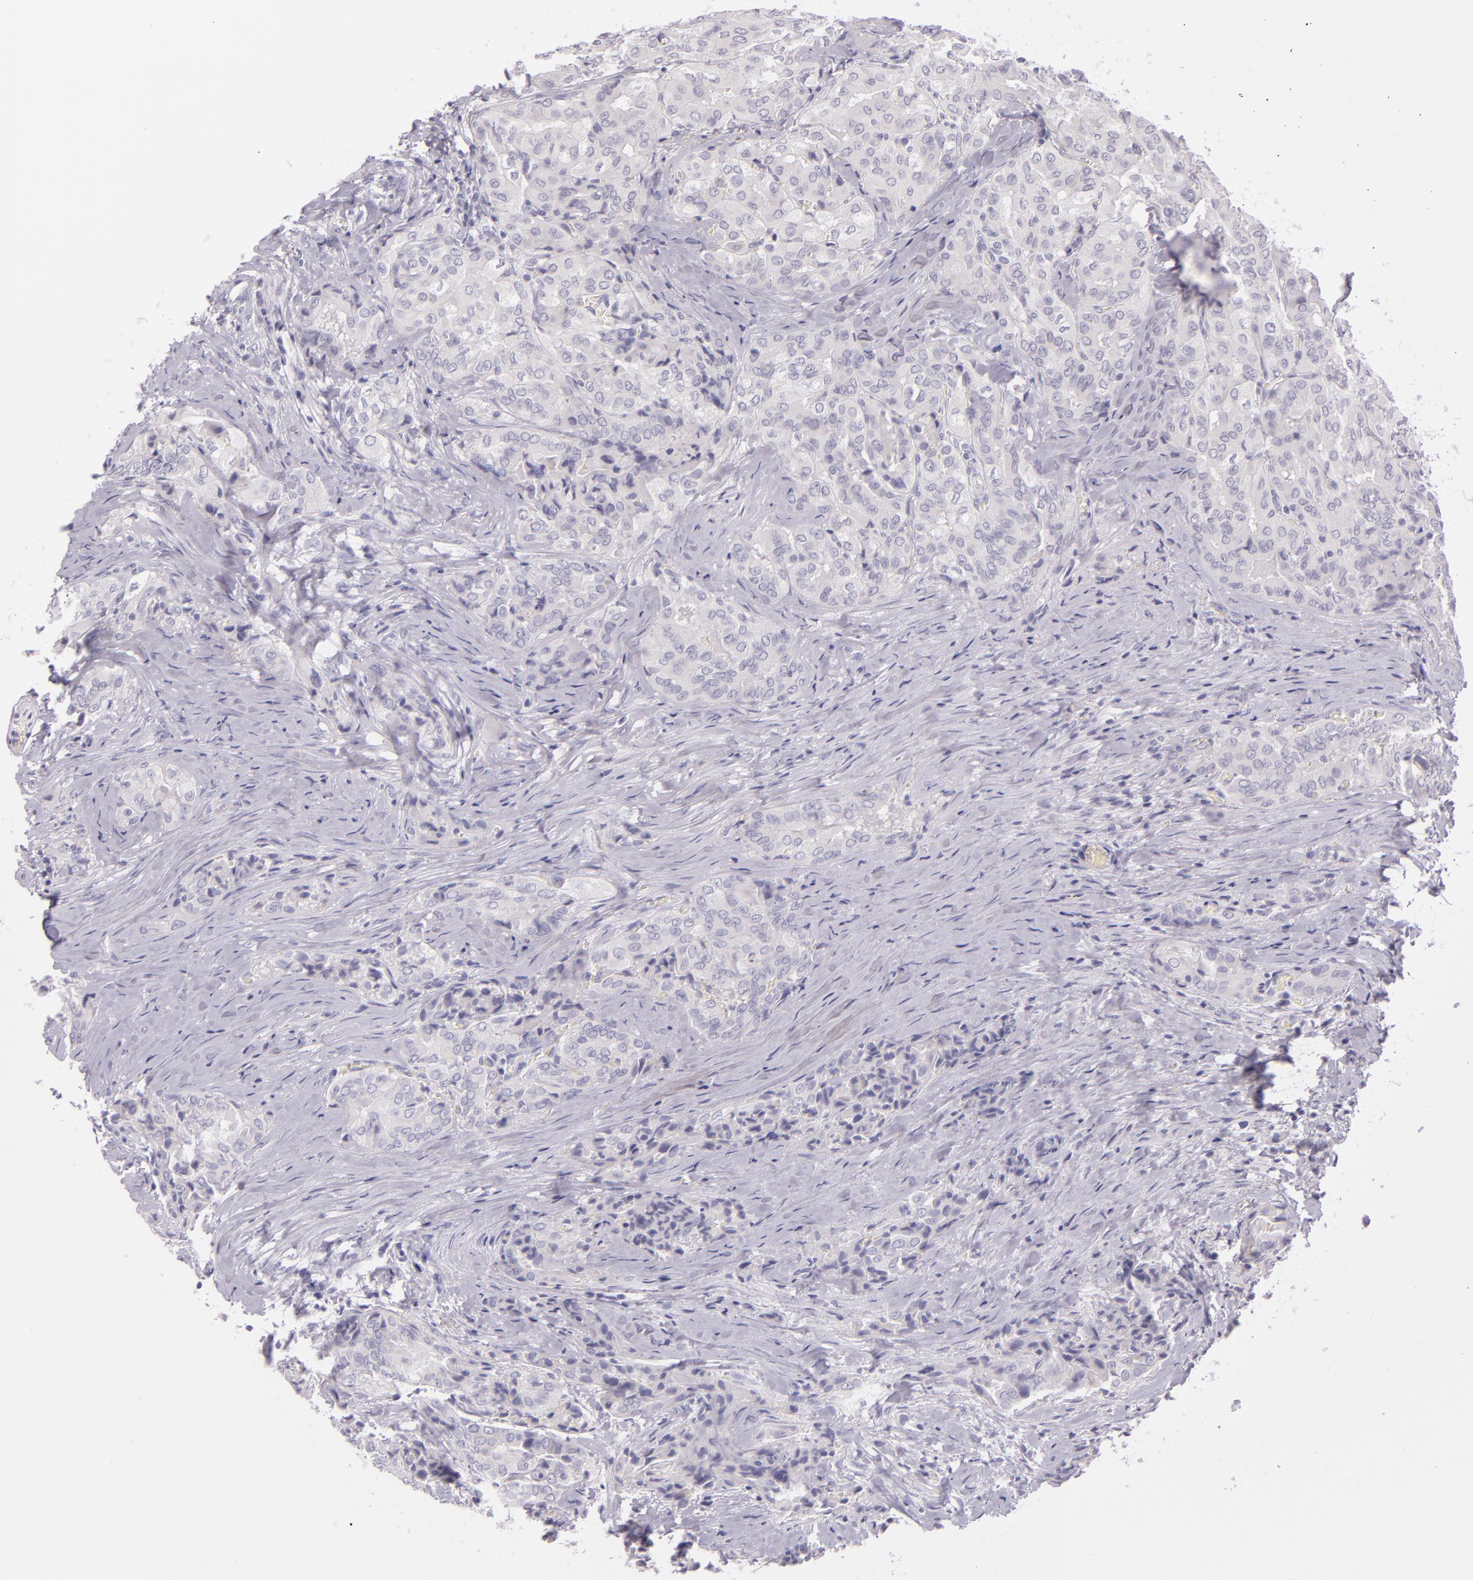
{"staining": {"intensity": "negative", "quantity": "none", "location": "none"}, "tissue": "thyroid cancer", "cell_type": "Tumor cells", "image_type": "cancer", "snomed": [{"axis": "morphology", "description": "Papillary adenocarcinoma, NOS"}, {"axis": "topography", "description": "Thyroid gland"}], "caption": "An image of thyroid papillary adenocarcinoma stained for a protein shows no brown staining in tumor cells. The staining was performed using DAB (3,3'-diaminobenzidine) to visualize the protein expression in brown, while the nuclei were stained in blue with hematoxylin (Magnification: 20x).", "gene": "CBS", "patient": {"sex": "female", "age": 71}}